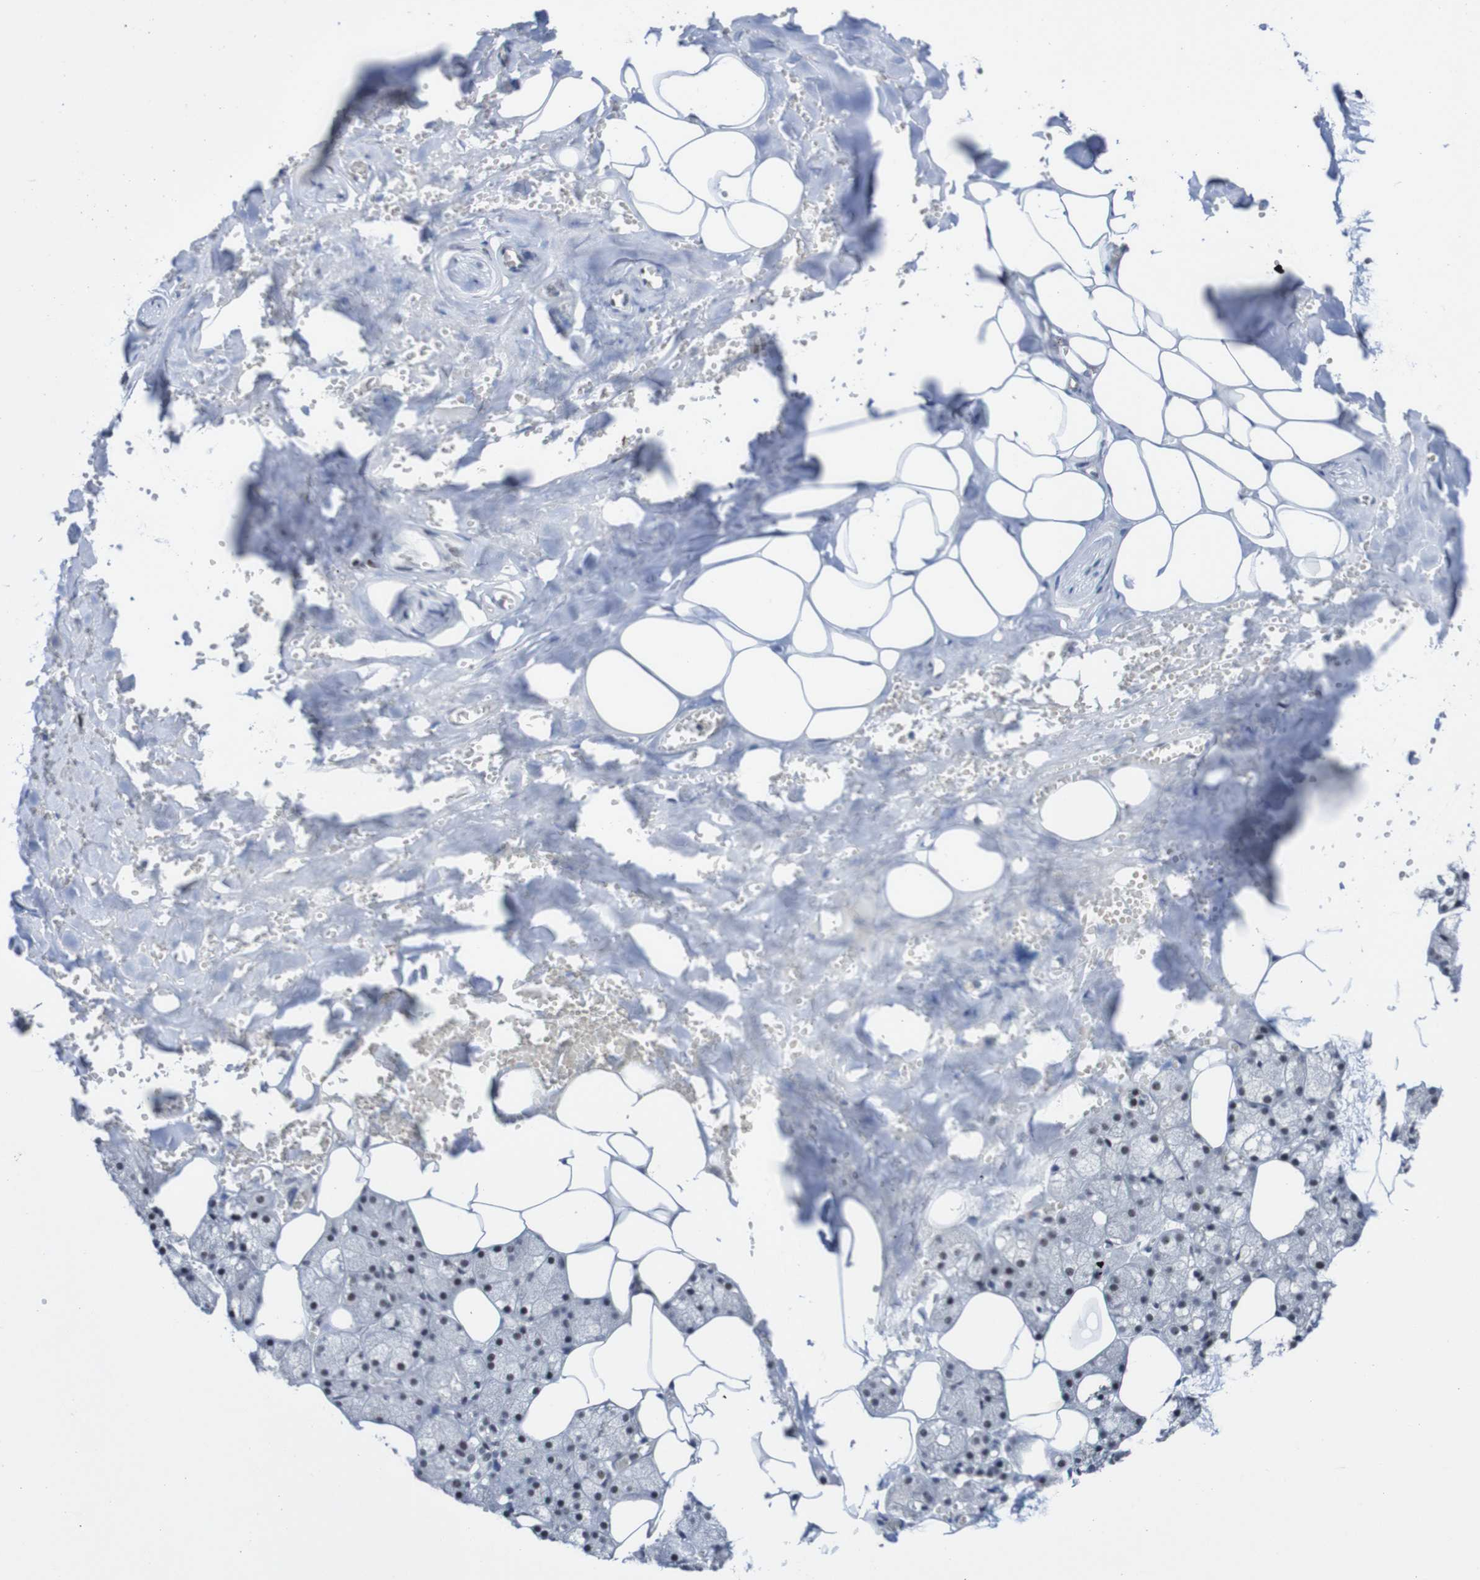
{"staining": {"intensity": "moderate", "quantity": ">75%", "location": "nuclear"}, "tissue": "salivary gland", "cell_type": "Glandular cells", "image_type": "normal", "snomed": [{"axis": "morphology", "description": "Normal tissue, NOS"}, {"axis": "topography", "description": "Salivary gland"}], "caption": "A high-resolution histopathology image shows IHC staining of unremarkable salivary gland, which shows moderate nuclear staining in about >75% of glandular cells.", "gene": "CDC5L", "patient": {"sex": "male", "age": 62}}